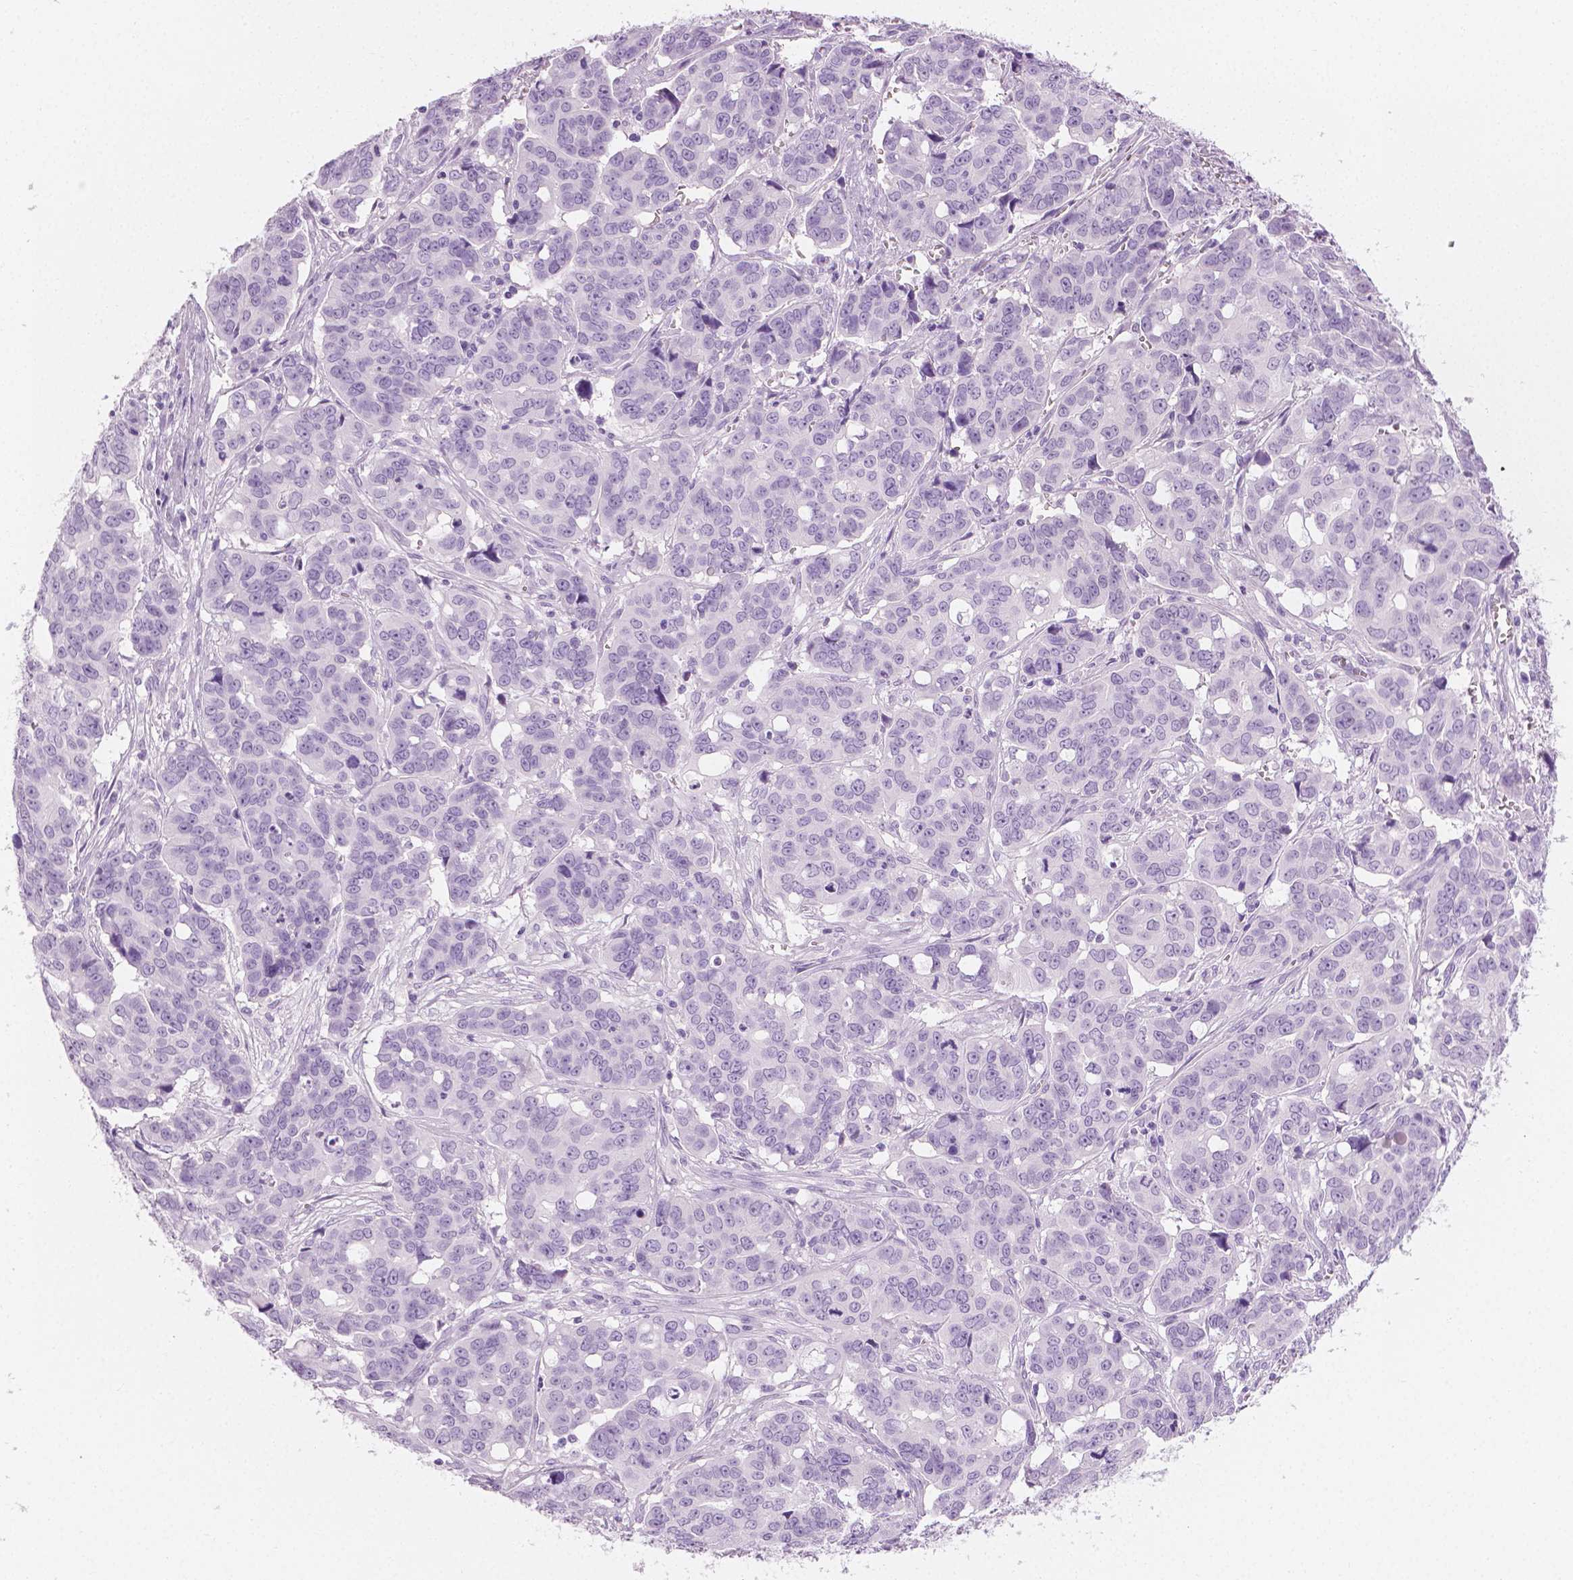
{"staining": {"intensity": "negative", "quantity": "none", "location": "none"}, "tissue": "ovarian cancer", "cell_type": "Tumor cells", "image_type": "cancer", "snomed": [{"axis": "morphology", "description": "Carcinoma, endometroid"}, {"axis": "topography", "description": "Ovary"}], "caption": "This is a image of immunohistochemistry (IHC) staining of endometroid carcinoma (ovarian), which shows no expression in tumor cells. Brightfield microscopy of immunohistochemistry (IHC) stained with DAB (brown) and hematoxylin (blue), captured at high magnification.", "gene": "PLIN4", "patient": {"sex": "female", "age": 78}}